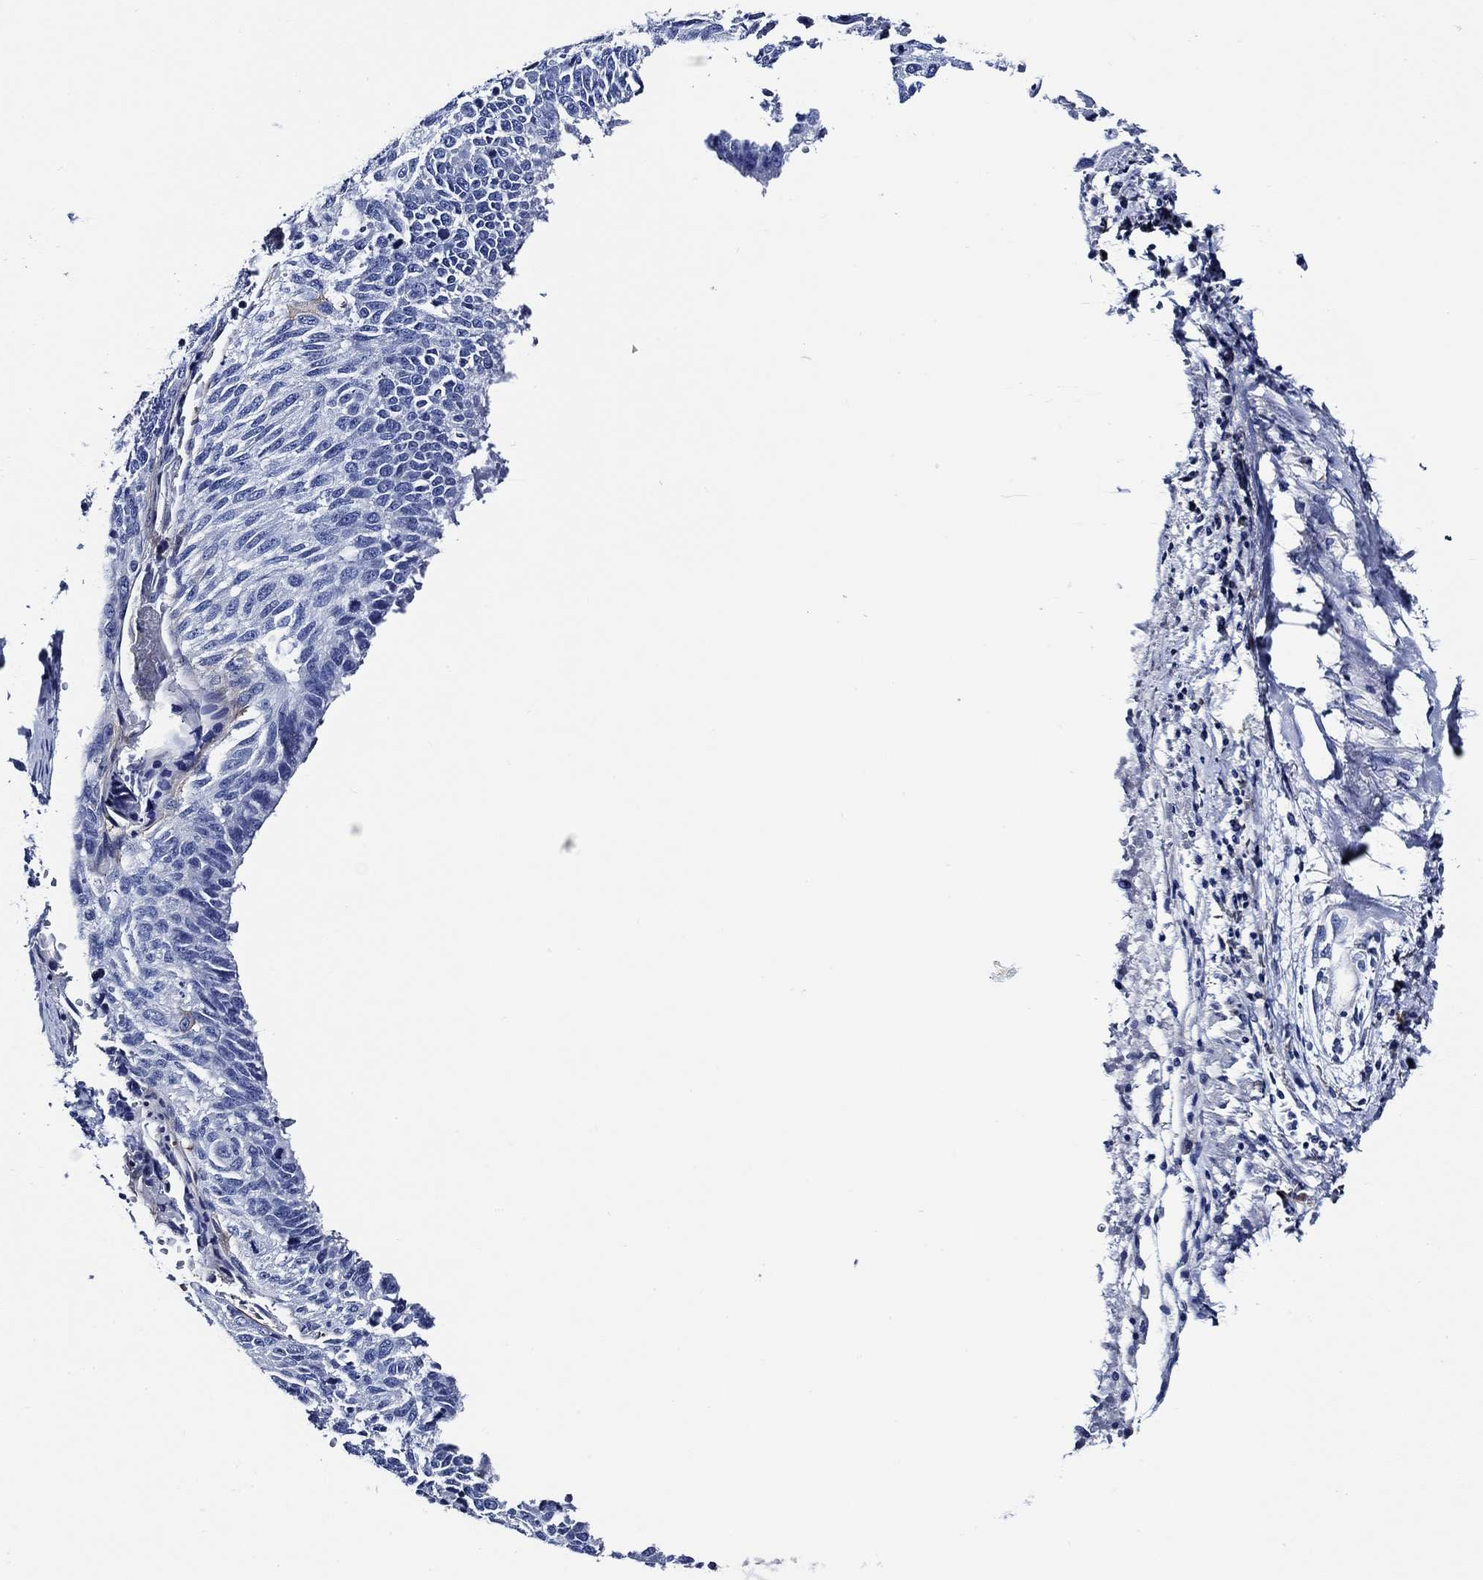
{"staining": {"intensity": "negative", "quantity": "none", "location": "none"}, "tissue": "lung cancer", "cell_type": "Tumor cells", "image_type": "cancer", "snomed": [{"axis": "morphology", "description": "Squamous cell carcinoma, NOS"}, {"axis": "topography", "description": "Lung"}], "caption": "This is a micrograph of IHC staining of squamous cell carcinoma (lung), which shows no expression in tumor cells.", "gene": "WDR62", "patient": {"sex": "male", "age": 73}}